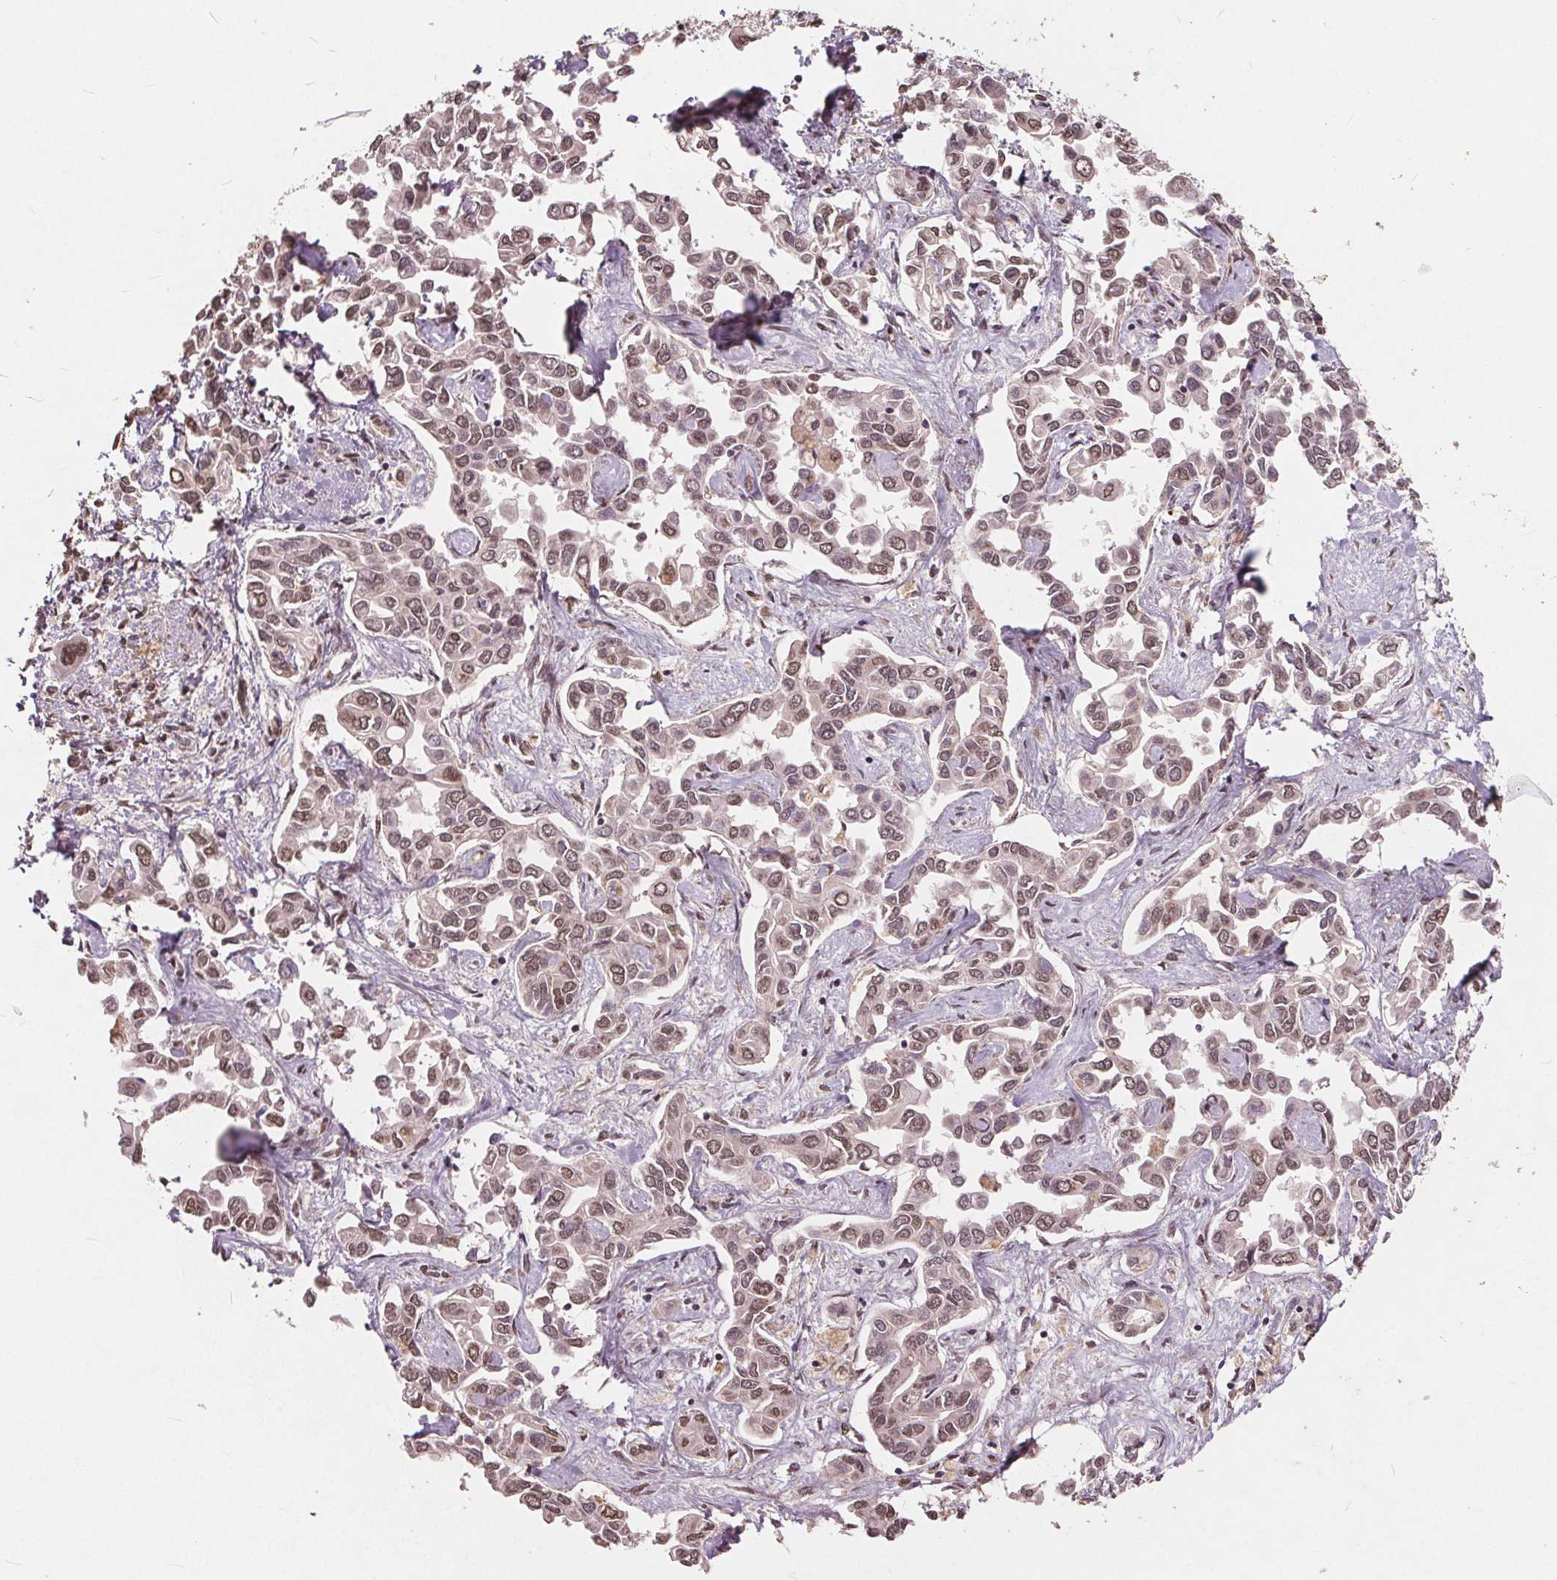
{"staining": {"intensity": "weak", "quantity": "25%-75%", "location": "nuclear"}, "tissue": "liver cancer", "cell_type": "Tumor cells", "image_type": "cancer", "snomed": [{"axis": "morphology", "description": "Cholangiocarcinoma"}, {"axis": "topography", "description": "Liver"}], "caption": "Human liver cancer stained with a protein marker displays weak staining in tumor cells.", "gene": "HIF1AN", "patient": {"sex": "female", "age": 64}}